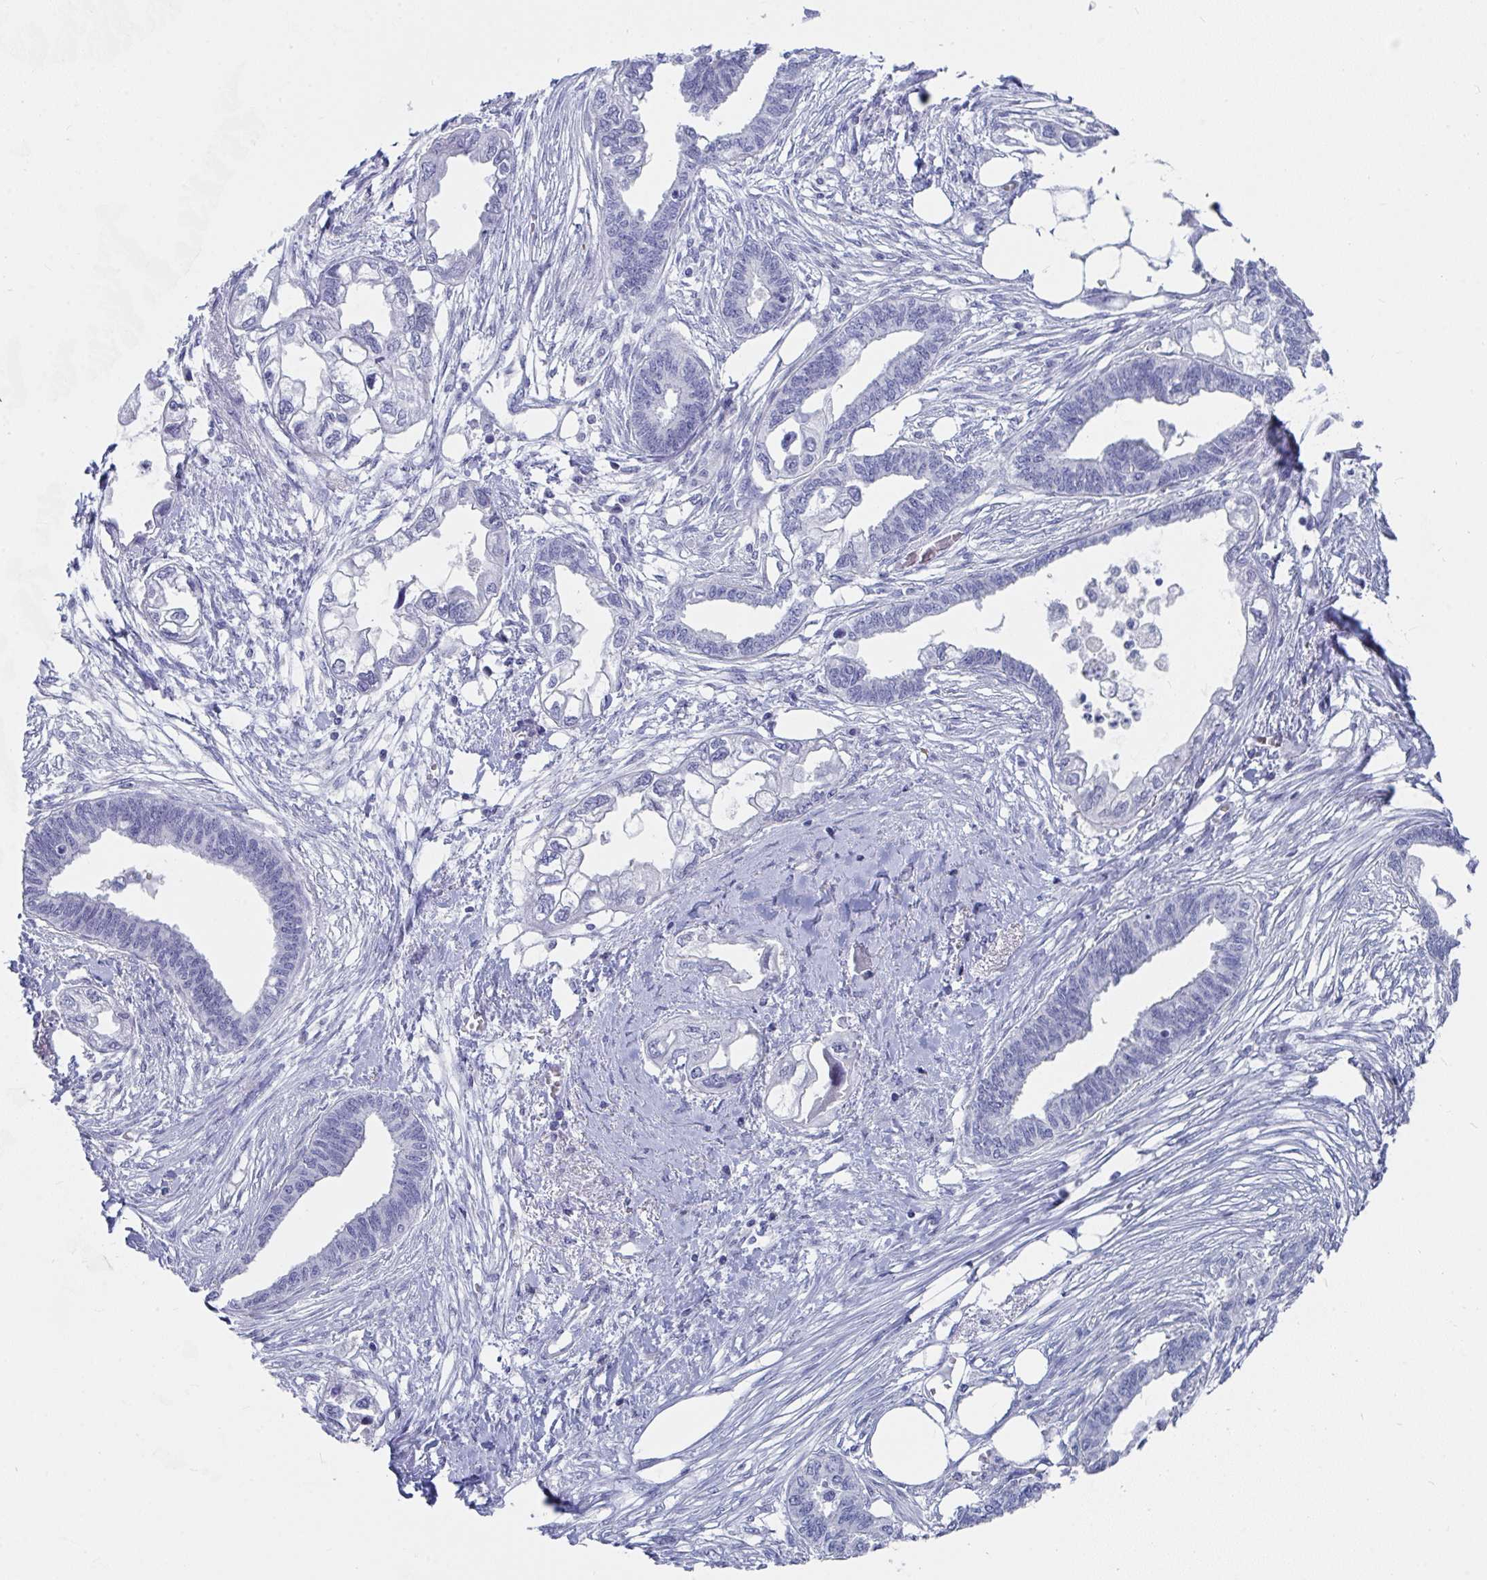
{"staining": {"intensity": "negative", "quantity": "none", "location": "none"}, "tissue": "endometrial cancer", "cell_type": "Tumor cells", "image_type": "cancer", "snomed": [{"axis": "morphology", "description": "Adenocarcinoma, NOS"}, {"axis": "morphology", "description": "Adenocarcinoma, metastatic, NOS"}, {"axis": "topography", "description": "Adipose tissue"}, {"axis": "topography", "description": "Endometrium"}], "caption": "High magnification brightfield microscopy of endometrial cancer stained with DAB (brown) and counterstained with hematoxylin (blue): tumor cells show no significant positivity. (DAB immunohistochemistry (IHC), high magnification).", "gene": "DAOA", "patient": {"sex": "female", "age": 67}}